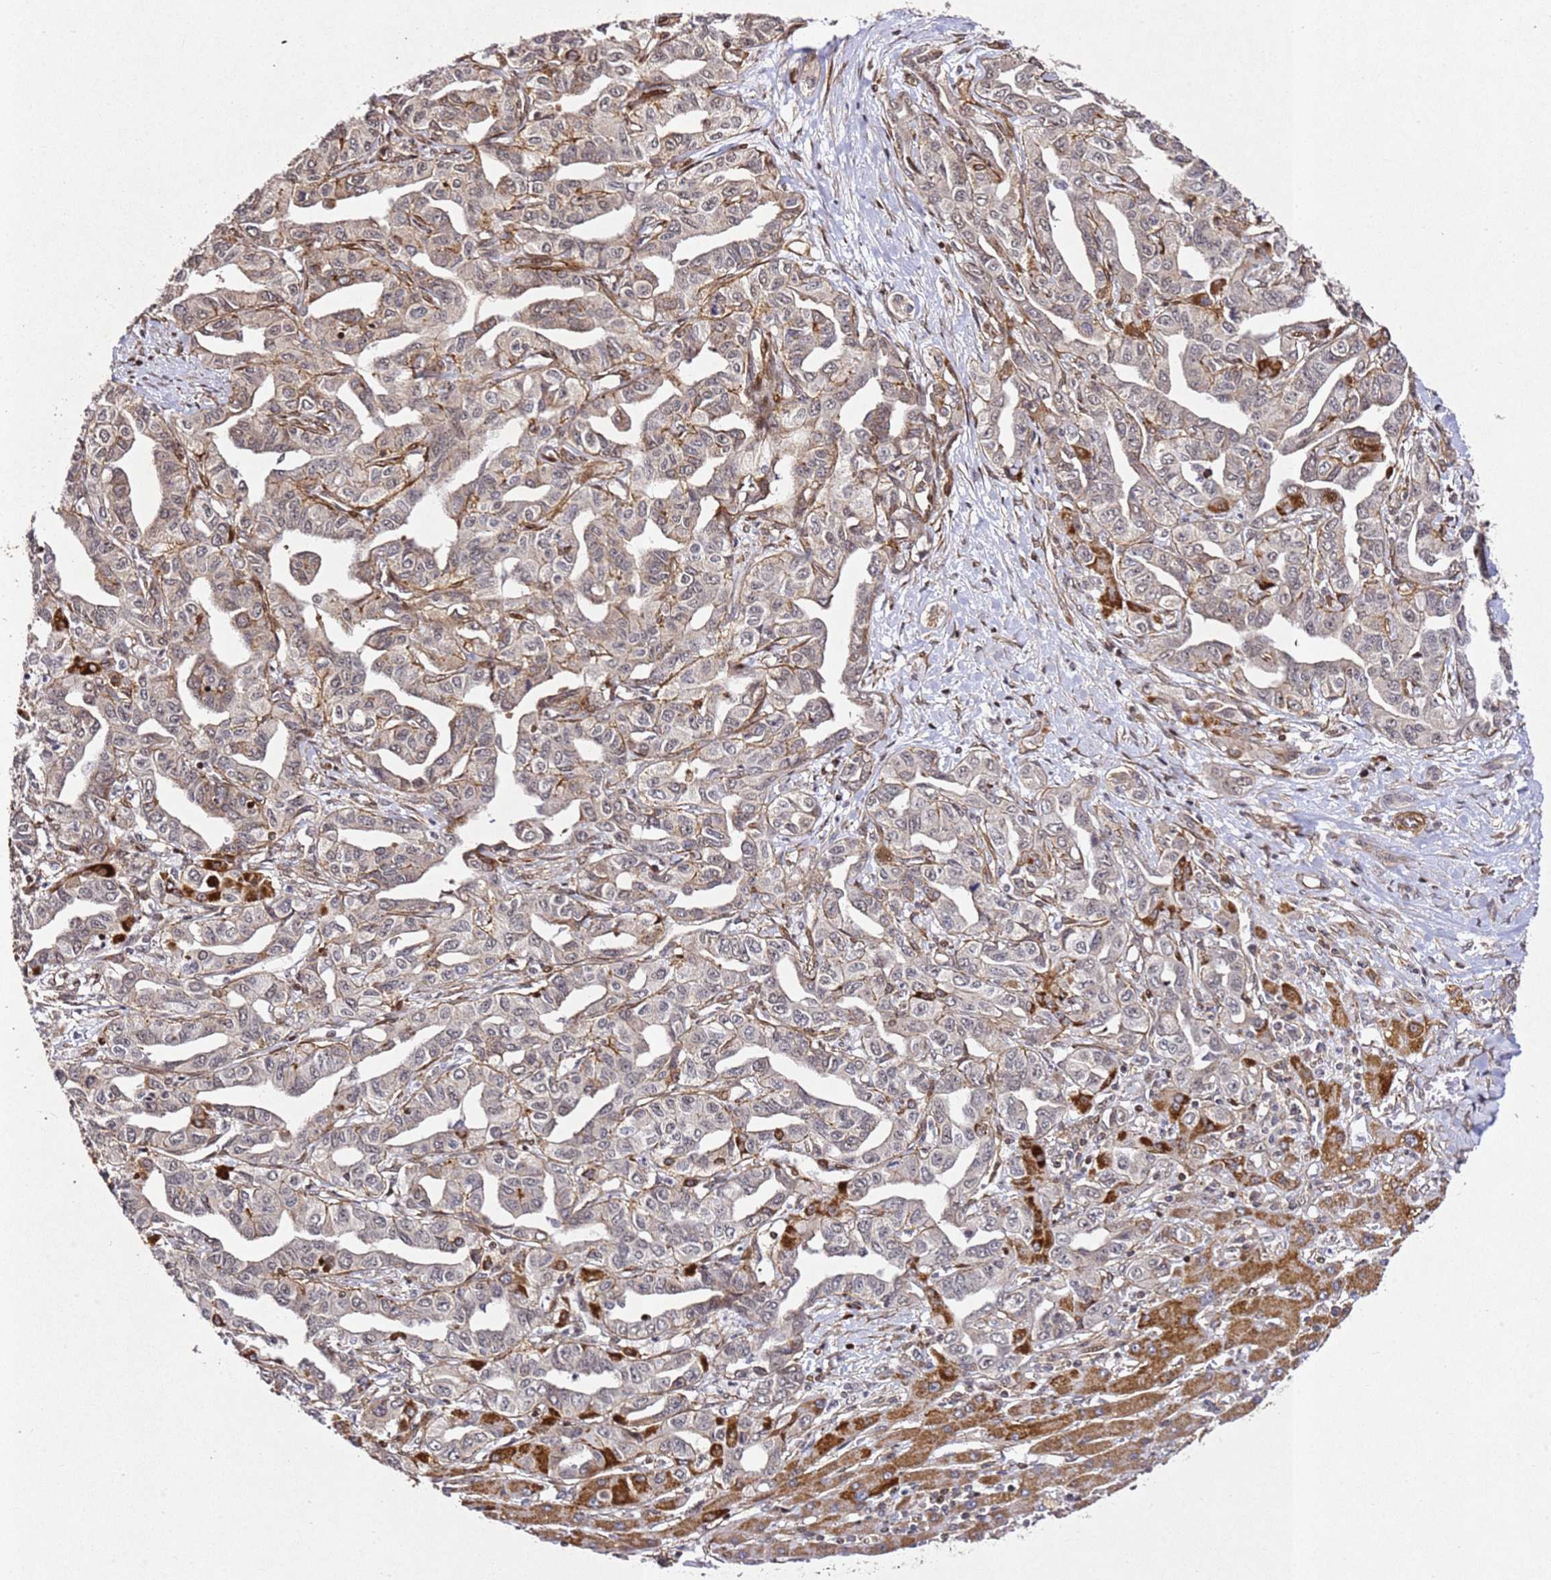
{"staining": {"intensity": "weak", "quantity": "25%-75%", "location": "cytoplasmic/membranous"}, "tissue": "liver cancer", "cell_type": "Tumor cells", "image_type": "cancer", "snomed": [{"axis": "morphology", "description": "Cholangiocarcinoma"}, {"axis": "topography", "description": "Liver"}], "caption": "Immunohistochemistry image of liver cholangiocarcinoma stained for a protein (brown), which reveals low levels of weak cytoplasmic/membranous staining in approximately 25%-75% of tumor cells.", "gene": "ZNF296", "patient": {"sex": "male", "age": 59}}